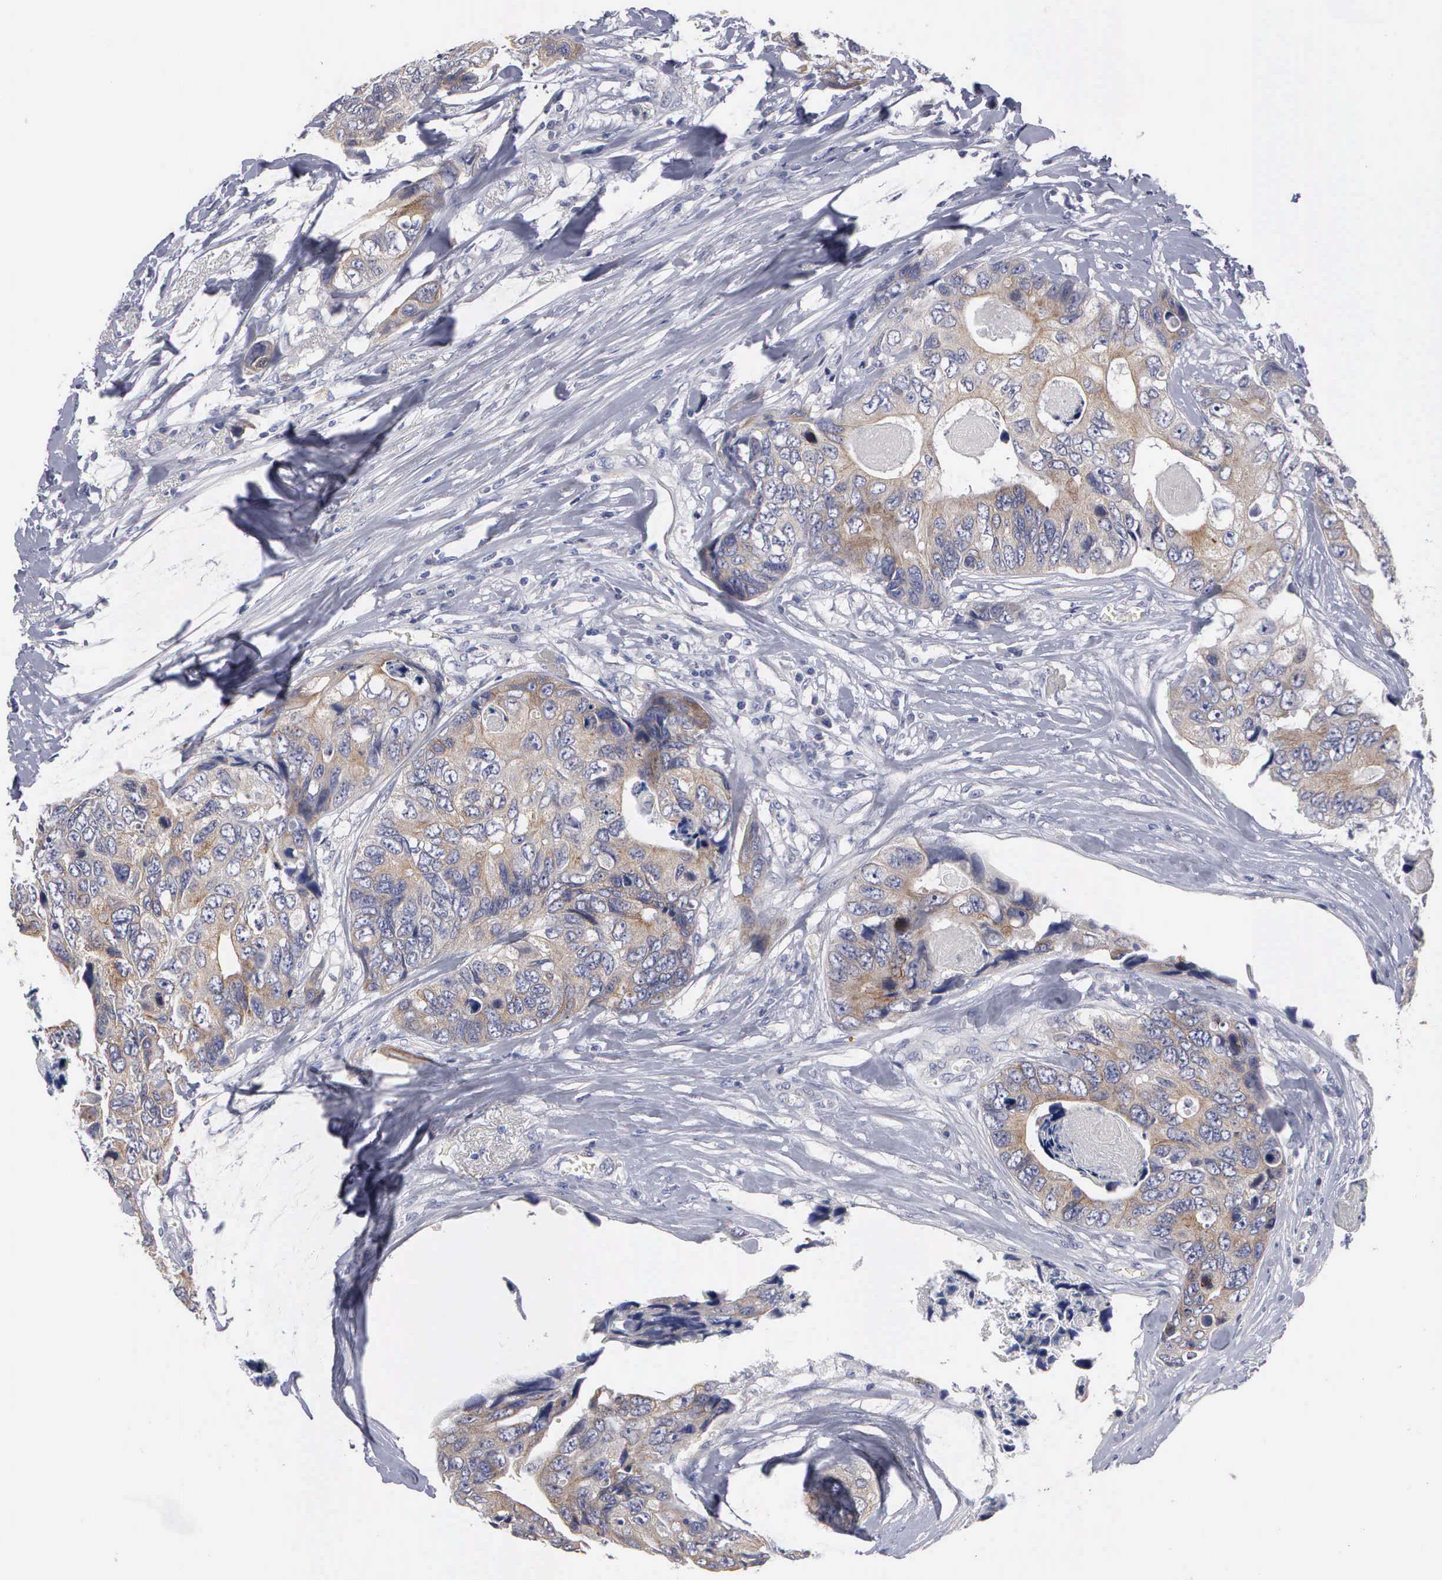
{"staining": {"intensity": "weak", "quantity": ">75%", "location": "cytoplasmic/membranous"}, "tissue": "colorectal cancer", "cell_type": "Tumor cells", "image_type": "cancer", "snomed": [{"axis": "morphology", "description": "Adenocarcinoma, NOS"}, {"axis": "topography", "description": "Colon"}], "caption": "Human colorectal cancer stained with a protein marker exhibits weak staining in tumor cells.", "gene": "CEP170B", "patient": {"sex": "female", "age": 86}}